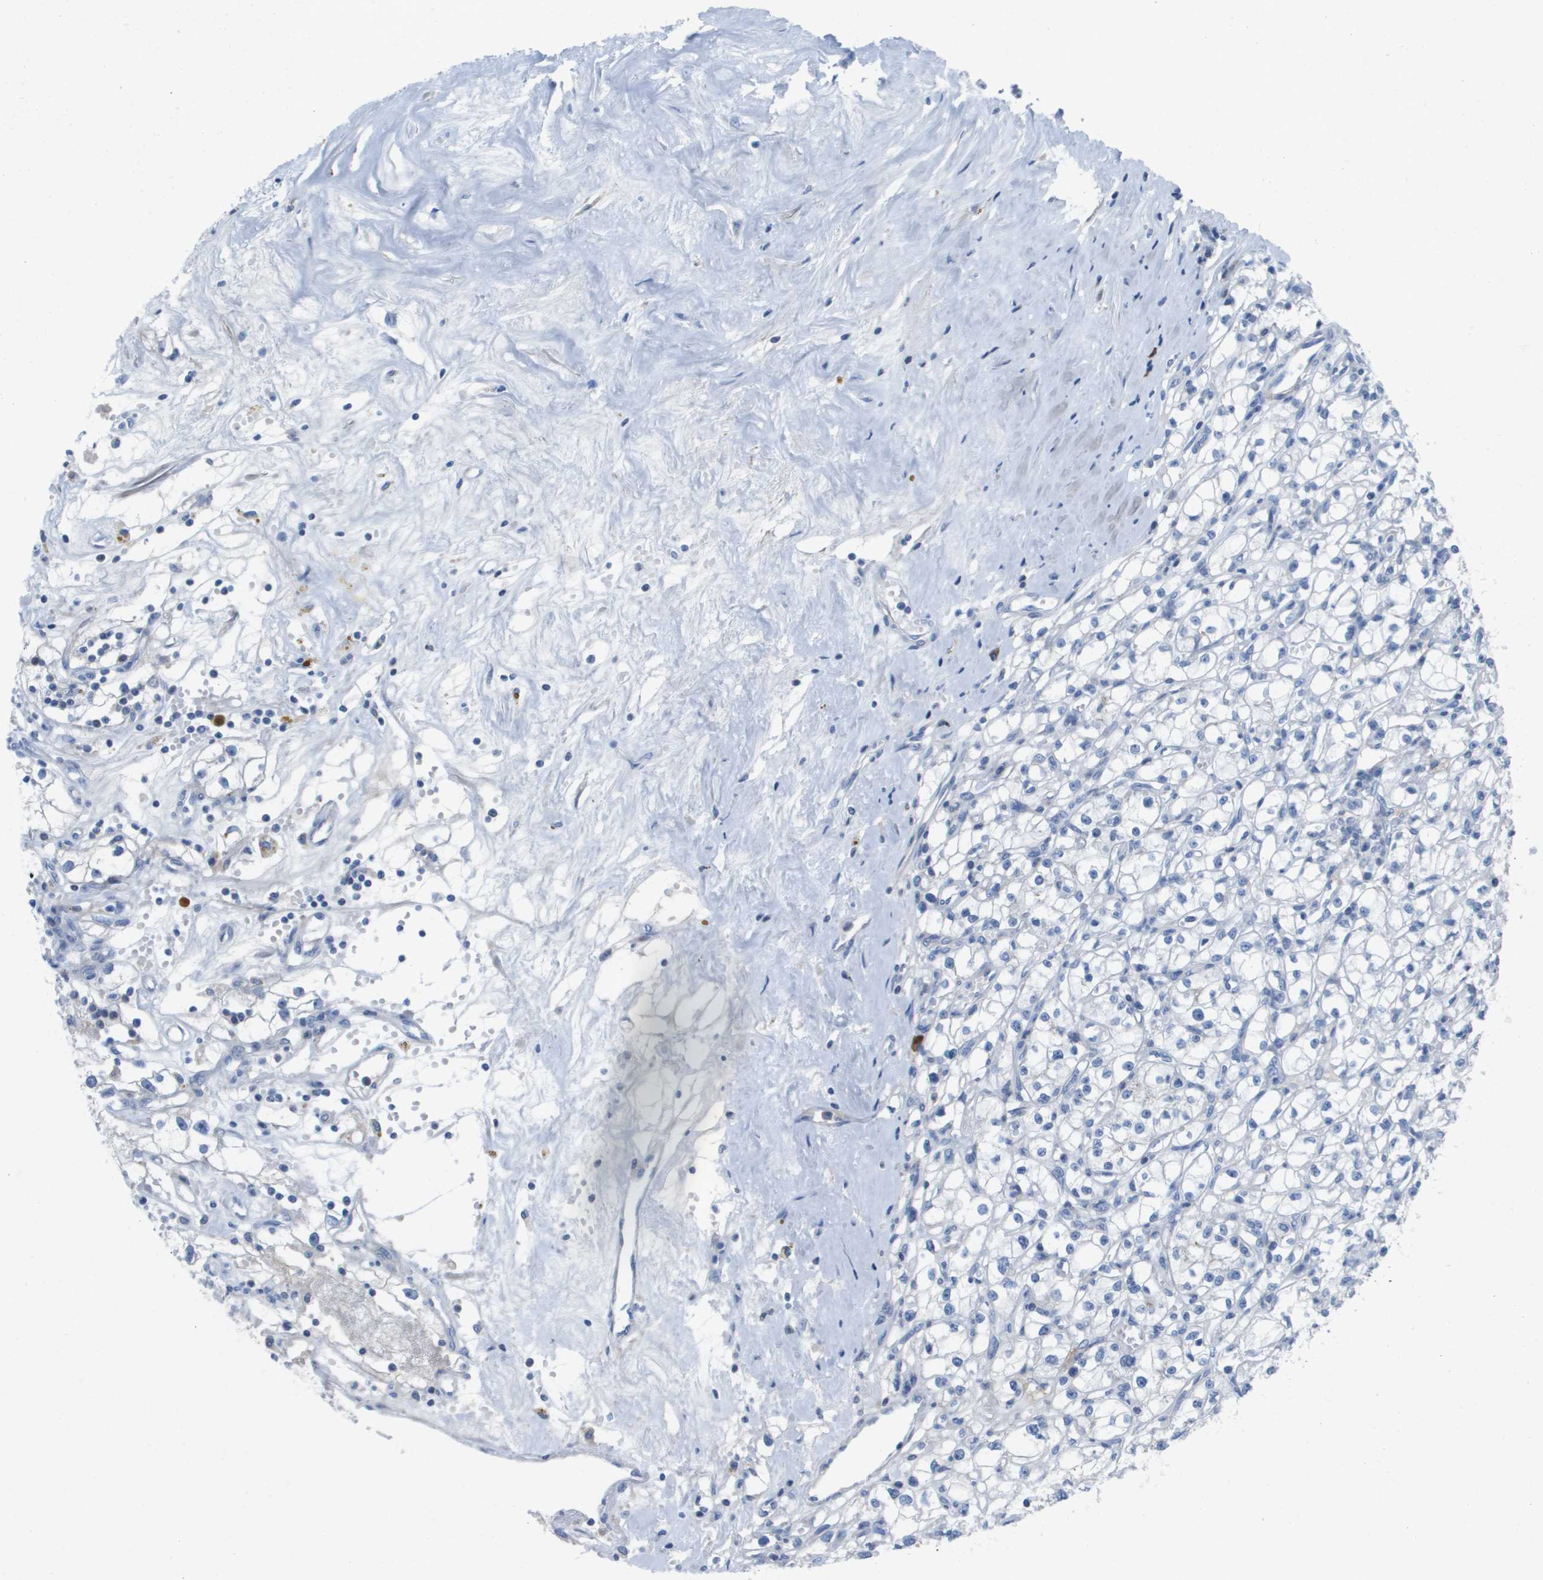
{"staining": {"intensity": "negative", "quantity": "none", "location": "none"}, "tissue": "renal cancer", "cell_type": "Tumor cells", "image_type": "cancer", "snomed": [{"axis": "morphology", "description": "Adenocarcinoma, NOS"}, {"axis": "topography", "description": "Kidney"}], "caption": "The histopathology image displays no staining of tumor cells in renal cancer (adenocarcinoma). Brightfield microscopy of immunohistochemistry stained with DAB (brown) and hematoxylin (blue), captured at high magnification.", "gene": "GPR18", "patient": {"sex": "male", "age": 56}}